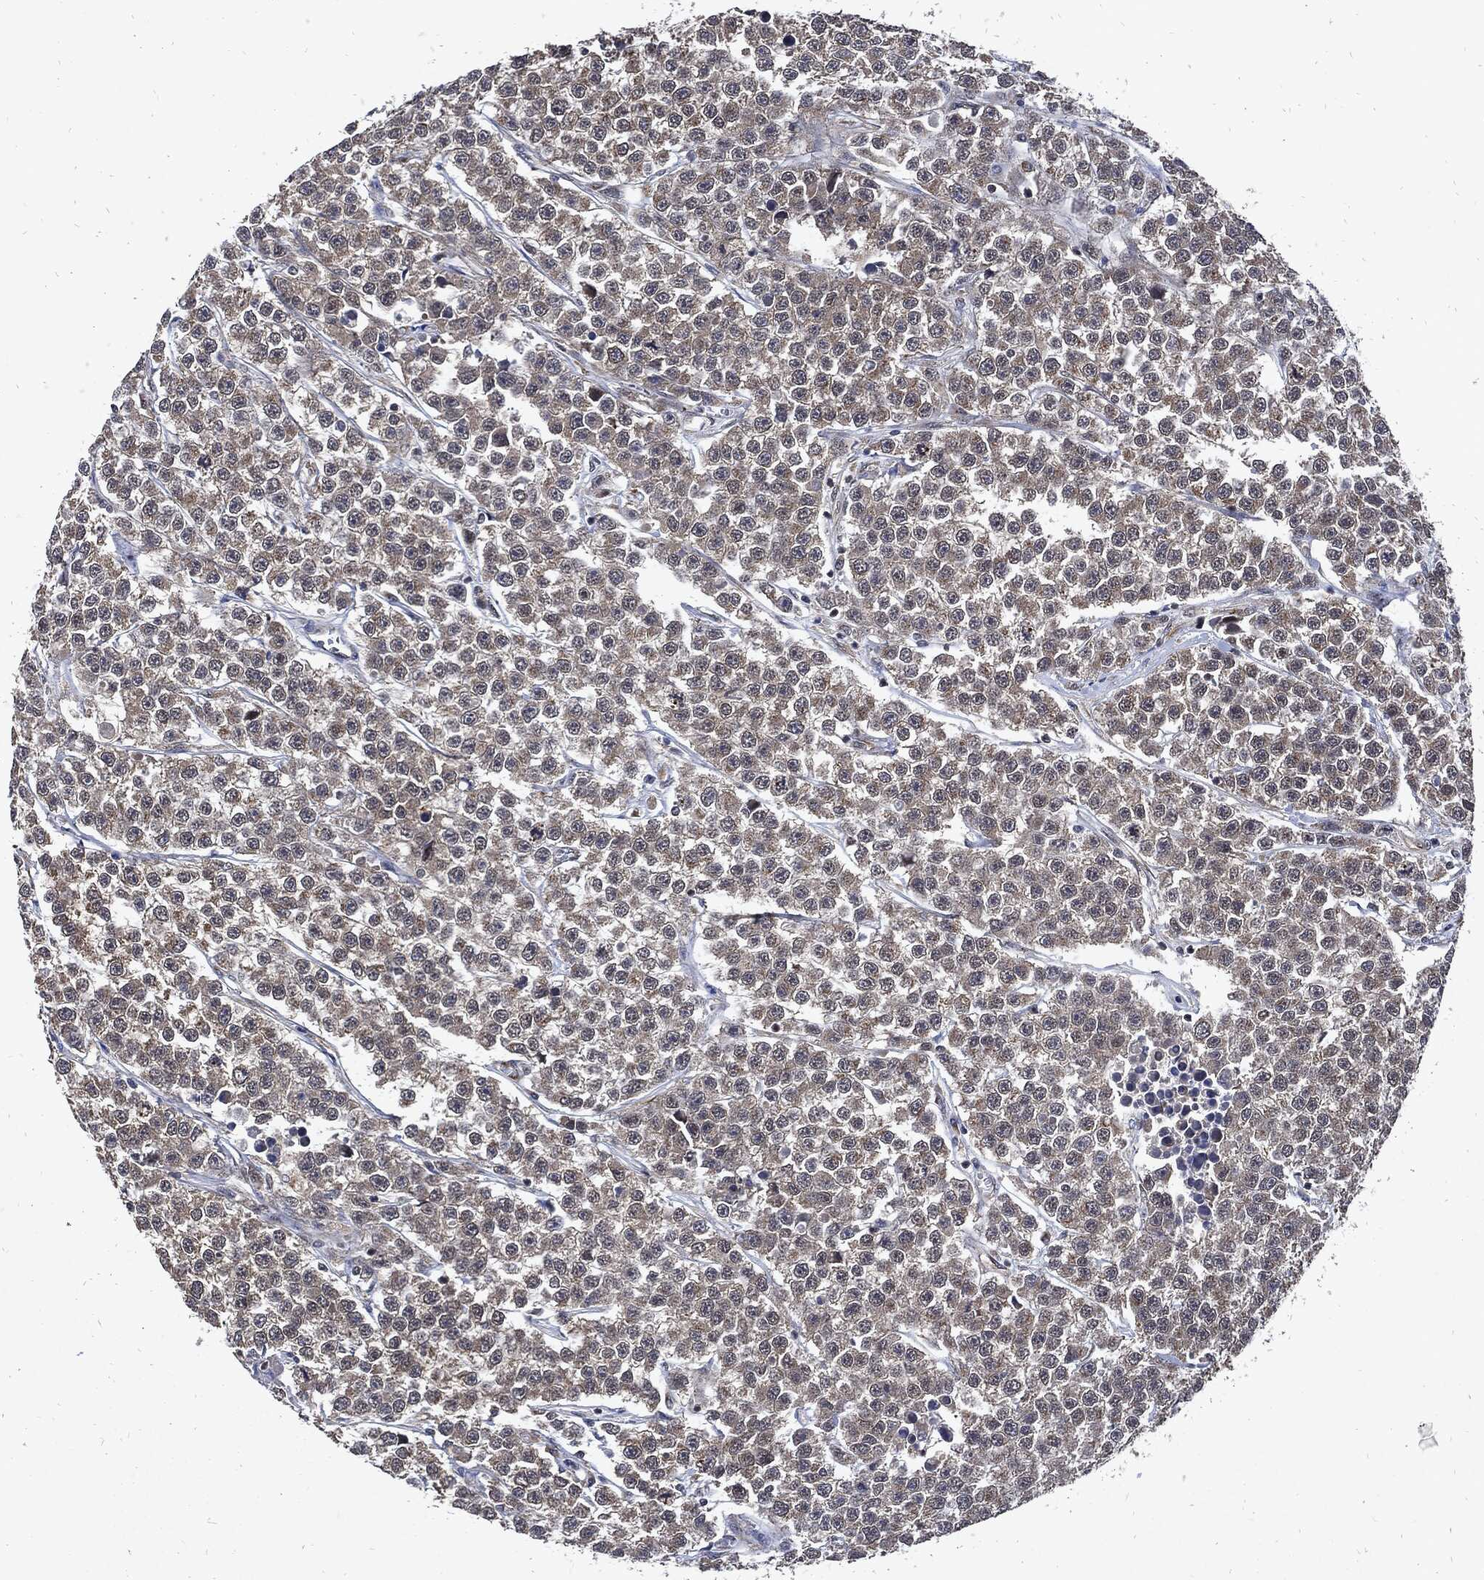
{"staining": {"intensity": "negative", "quantity": "none", "location": "none"}, "tissue": "testis cancer", "cell_type": "Tumor cells", "image_type": "cancer", "snomed": [{"axis": "morphology", "description": "Seminoma, NOS"}, {"axis": "topography", "description": "Testis"}], "caption": "High power microscopy histopathology image of an IHC micrograph of testis seminoma, revealing no significant positivity in tumor cells.", "gene": "DCTN1", "patient": {"sex": "male", "age": 59}}